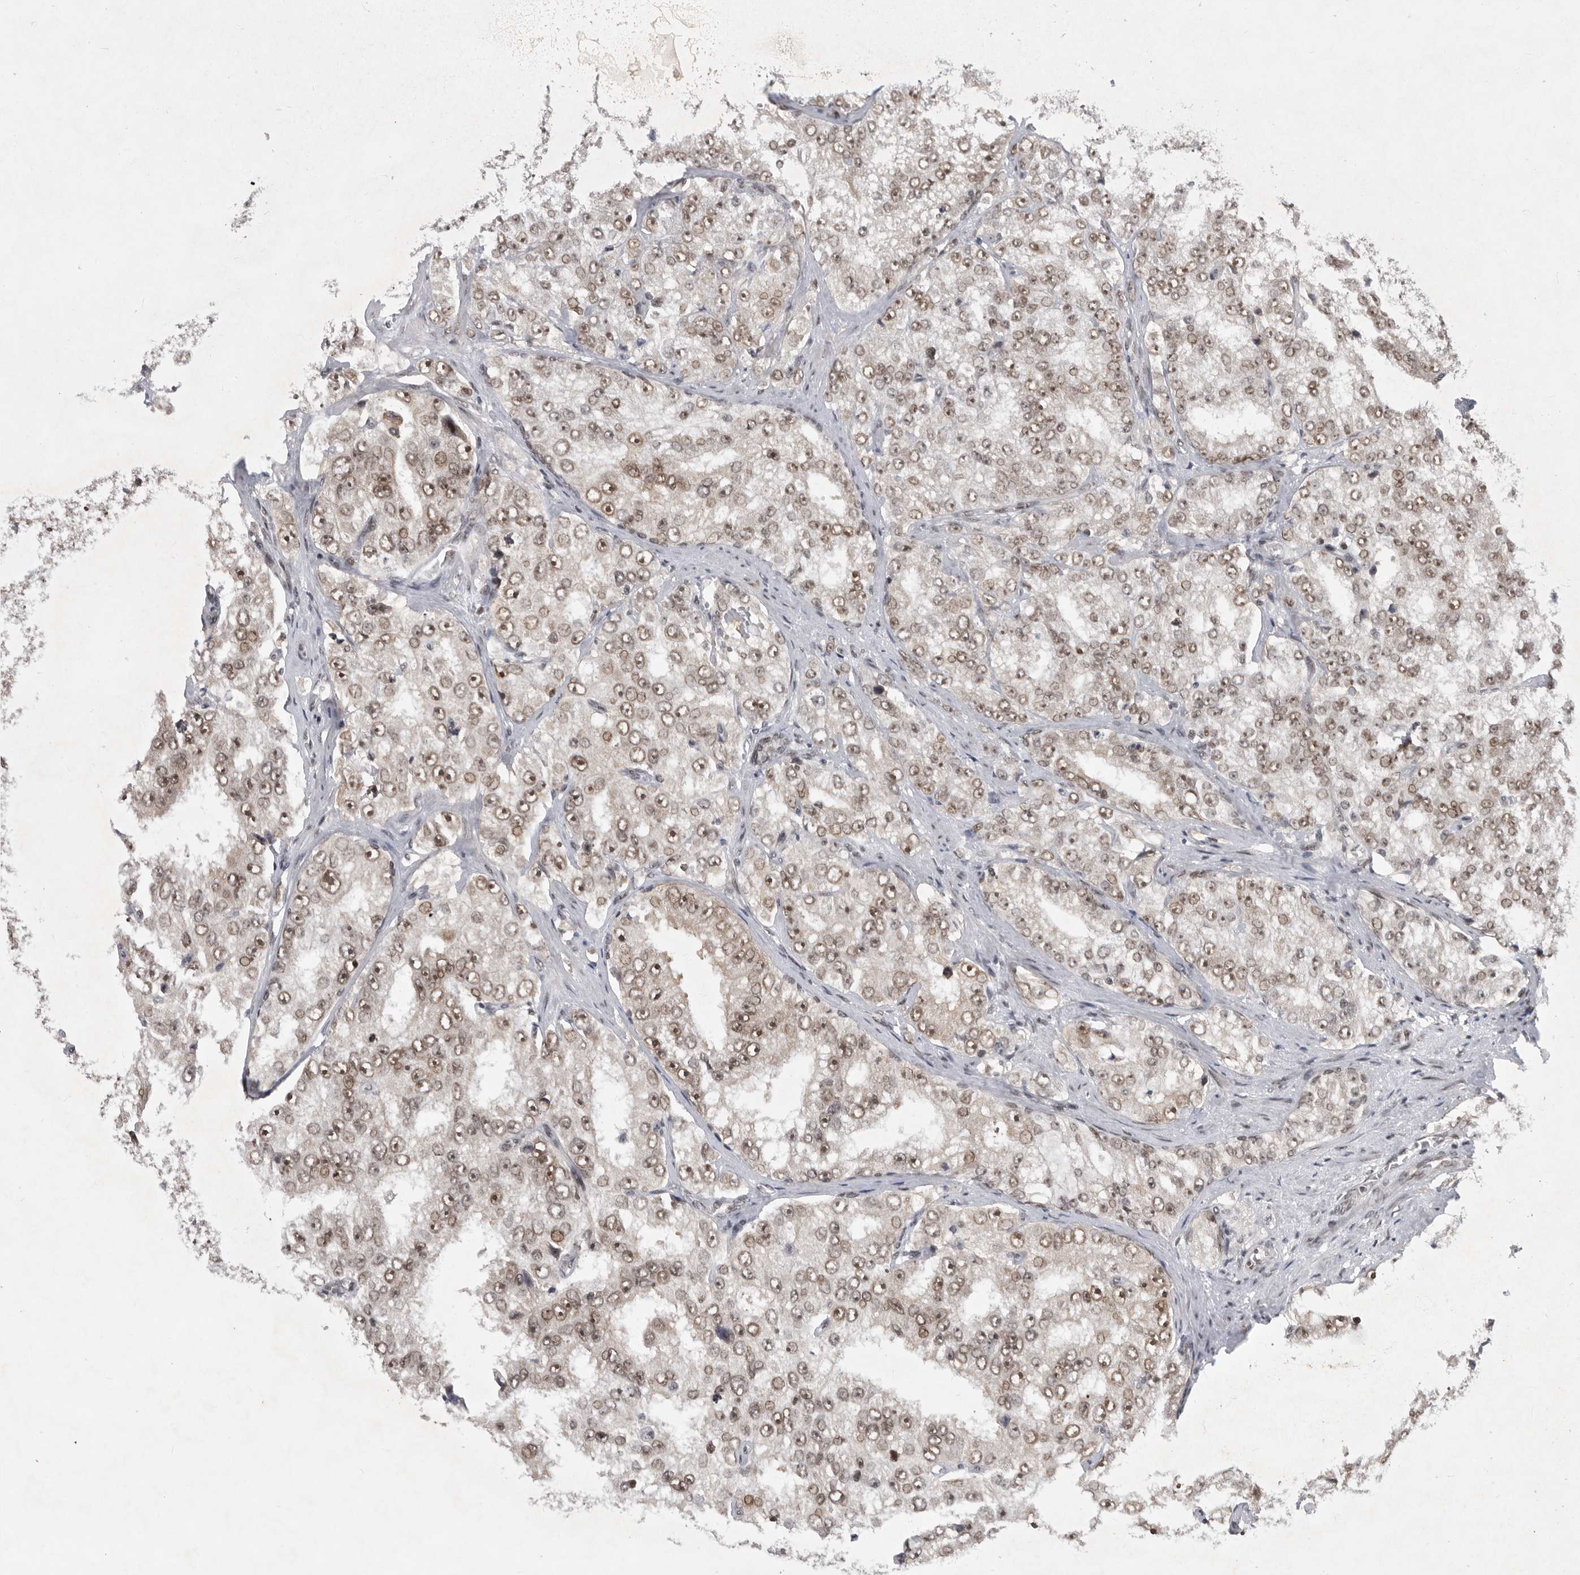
{"staining": {"intensity": "moderate", "quantity": ">75%", "location": "nuclear"}, "tissue": "prostate cancer", "cell_type": "Tumor cells", "image_type": "cancer", "snomed": [{"axis": "morphology", "description": "Adenocarcinoma, High grade"}, {"axis": "topography", "description": "Prostate"}], "caption": "Immunohistochemistry (IHC) histopathology image of neoplastic tissue: human prostate adenocarcinoma (high-grade) stained using immunohistochemistry reveals medium levels of moderate protein expression localized specifically in the nuclear of tumor cells, appearing as a nuclear brown color.", "gene": "ZNF830", "patient": {"sex": "male", "age": 58}}